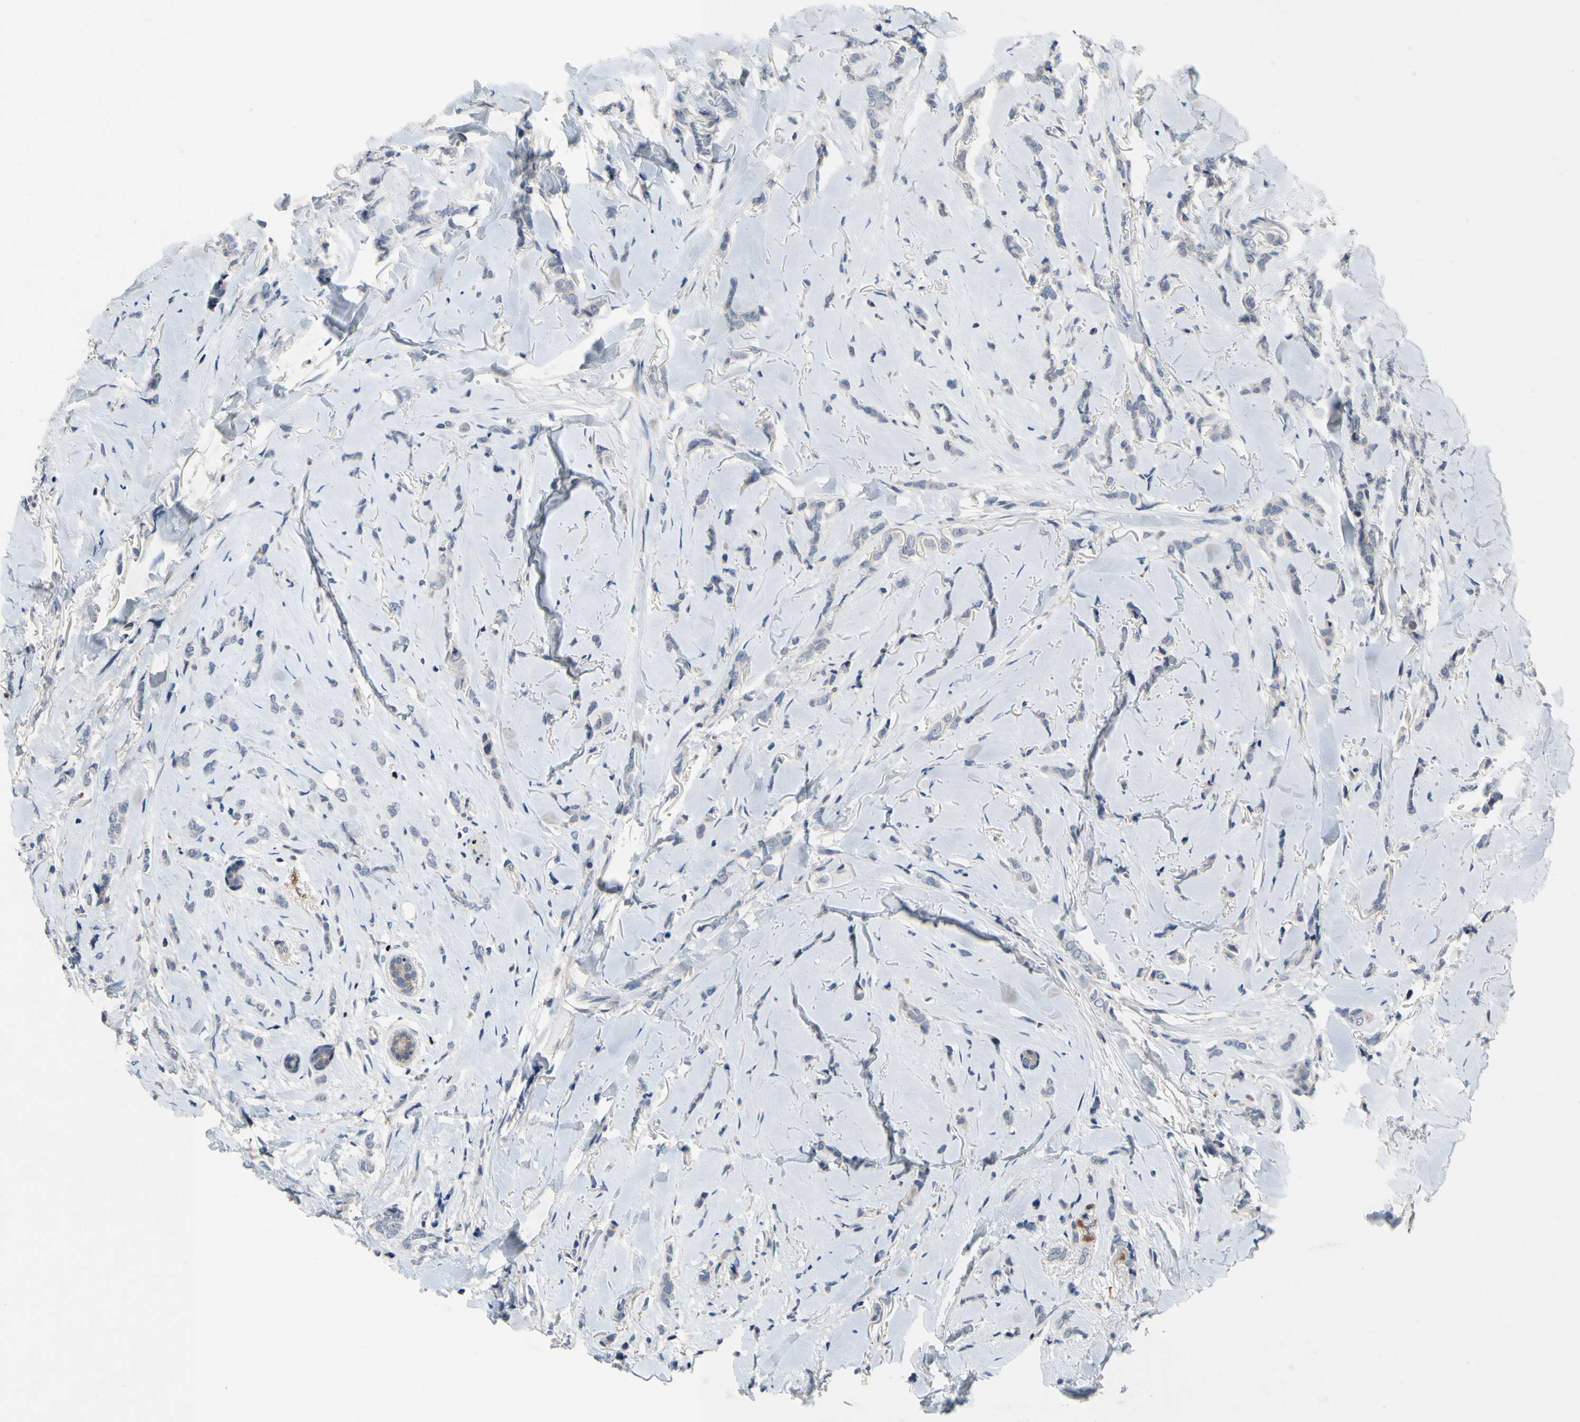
{"staining": {"intensity": "negative", "quantity": "none", "location": "none"}, "tissue": "breast cancer", "cell_type": "Tumor cells", "image_type": "cancer", "snomed": [{"axis": "morphology", "description": "Lobular carcinoma"}, {"axis": "topography", "description": "Skin"}, {"axis": "topography", "description": "Breast"}], "caption": "Immunohistochemistry photomicrograph of neoplastic tissue: breast lobular carcinoma stained with DAB (3,3'-diaminobenzidine) demonstrates no significant protein staining in tumor cells. (Stains: DAB (3,3'-diaminobenzidine) IHC with hematoxylin counter stain, Microscopy: brightfield microscopy at high magnification).", "gene": "MUTYH", "patient": {"sex": "female", "age": 46}}